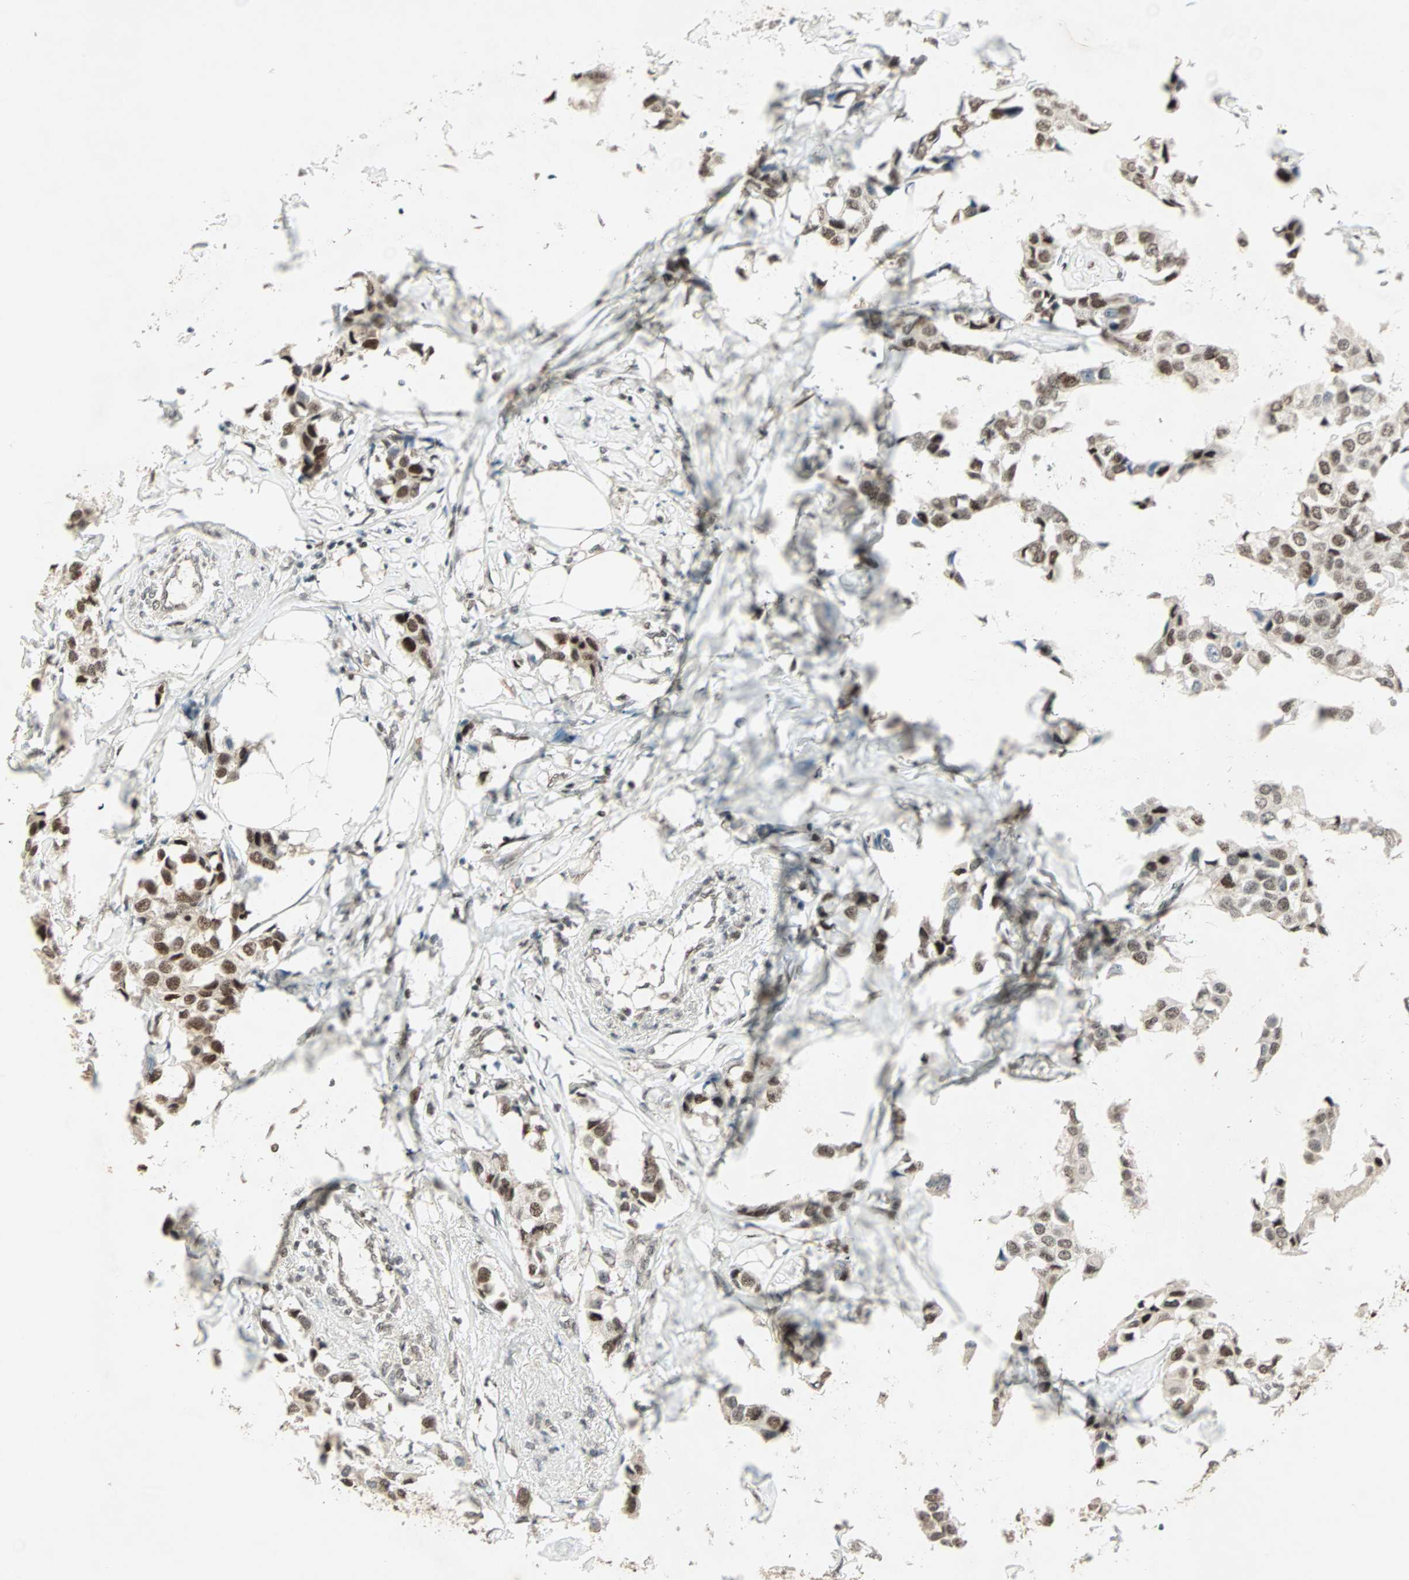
{"staining": {"intensity": "moderate", "quantity": ">75%", "location": "nuclear"}, "tissue": "breast cancer", "cell_type": "Tumor cells", "image_type": "cancer", "snomed": [{"axis": "morphology", "description": "Duct carcinoma"}, {"axis": "topography", "description": "Breast"}], "caption": "A brown stain labels moderate nuclear positivity of a protein in breast invasive ductal carcinoma tumor cells. (DAB IHC with brightfield microscopy, high magnification).", "gene": "MDC1", "patient": {"sex": "female", "age": 80}}